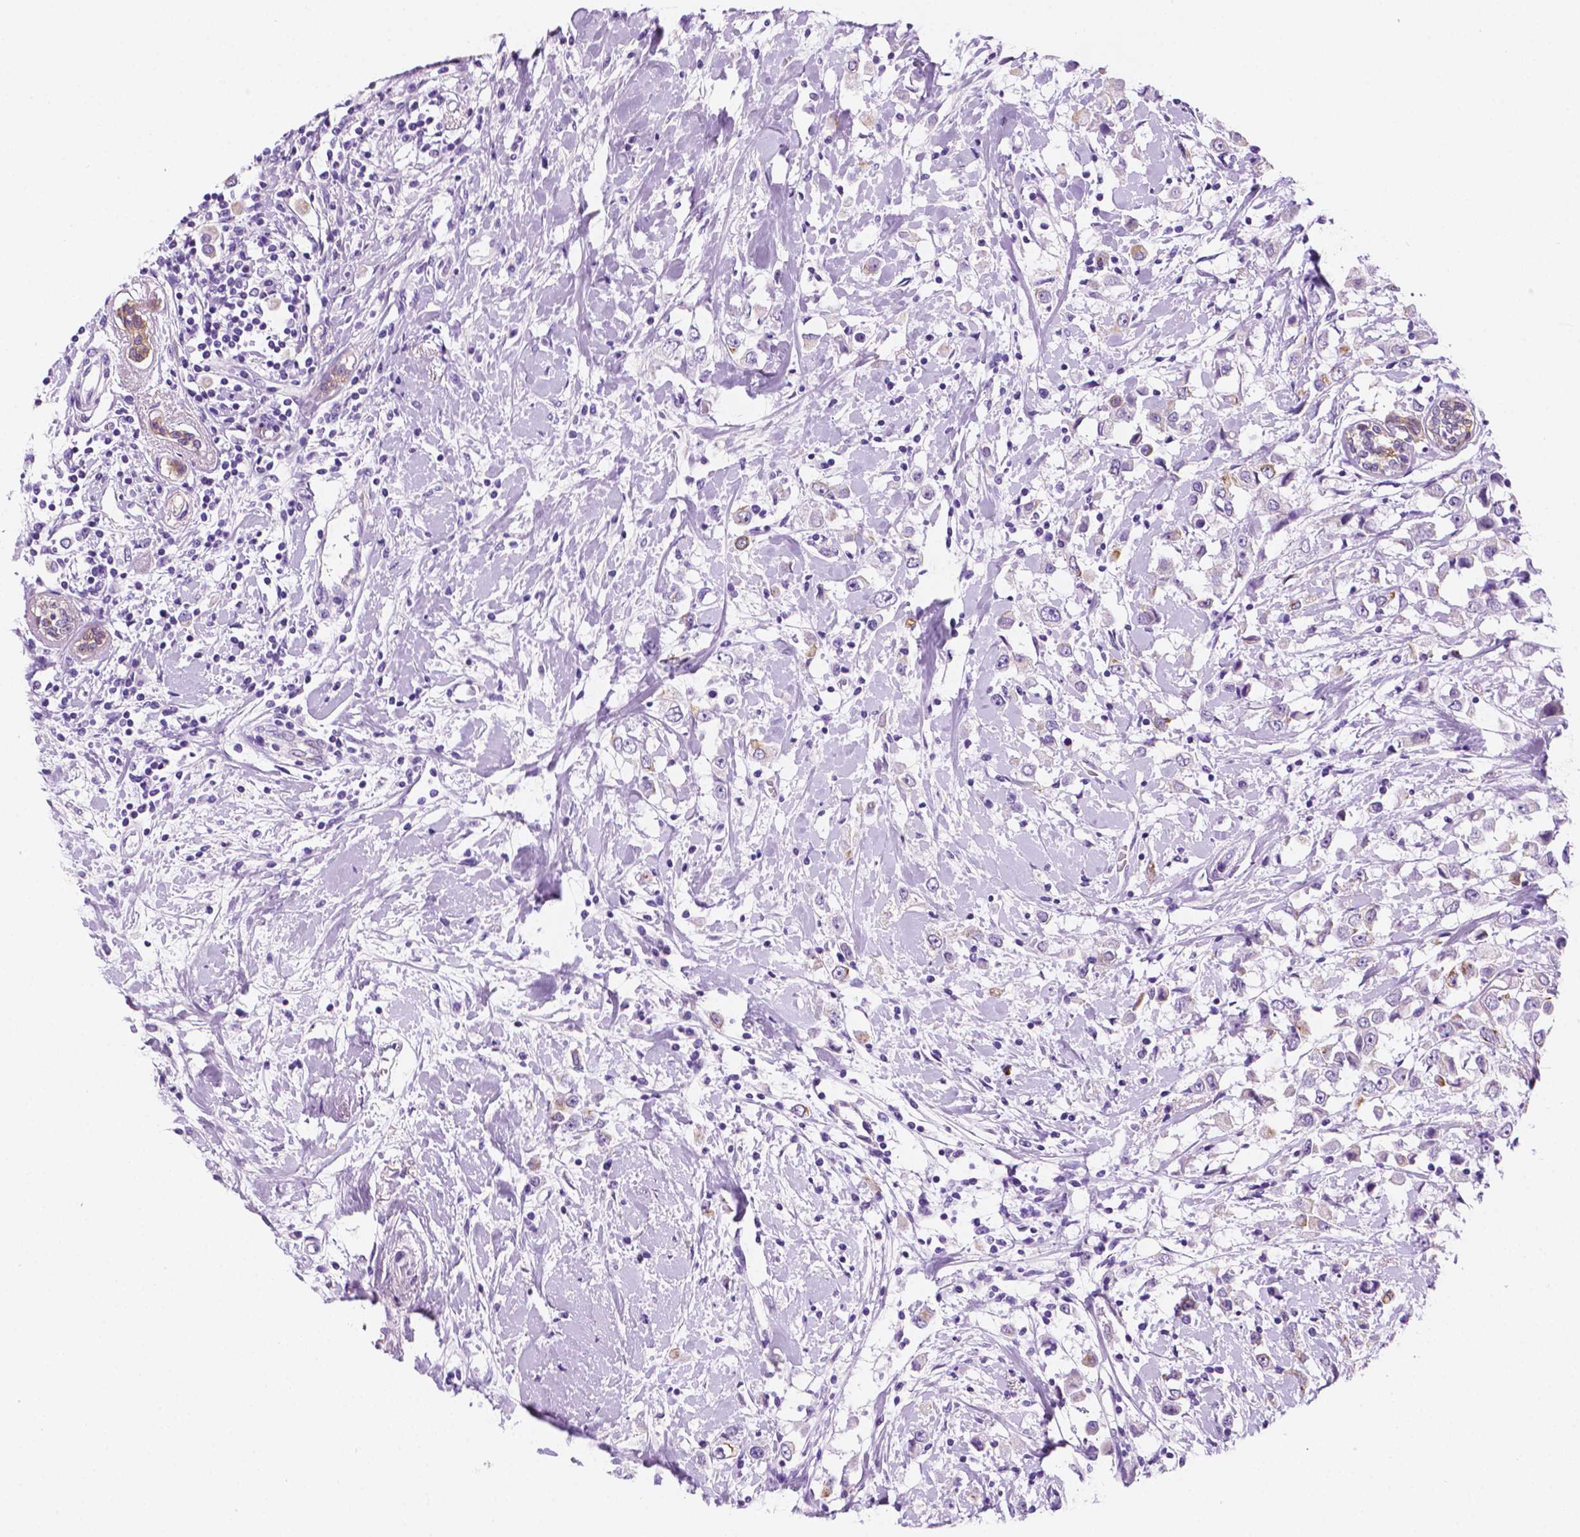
{"staining": {"intensity": "negative", "quantity": "none", "location": "none"}, "tissue": "breast cancer", "cell_type": "Tumor cells", "image_type": "cancer", "snomed": [{"axis": "morphology", "description": "Duct carcinoma"}, {"axis": "topography", "description": "Breast"}], "caption": "Immunohistochemistry histopathology image of human invasive ductal carcinoma (breast) stained for a protein (brown), which demonstrates no positivity in tumor cells.", "gene": "PPL", "patient": {"sex": "female", "age": 61}}